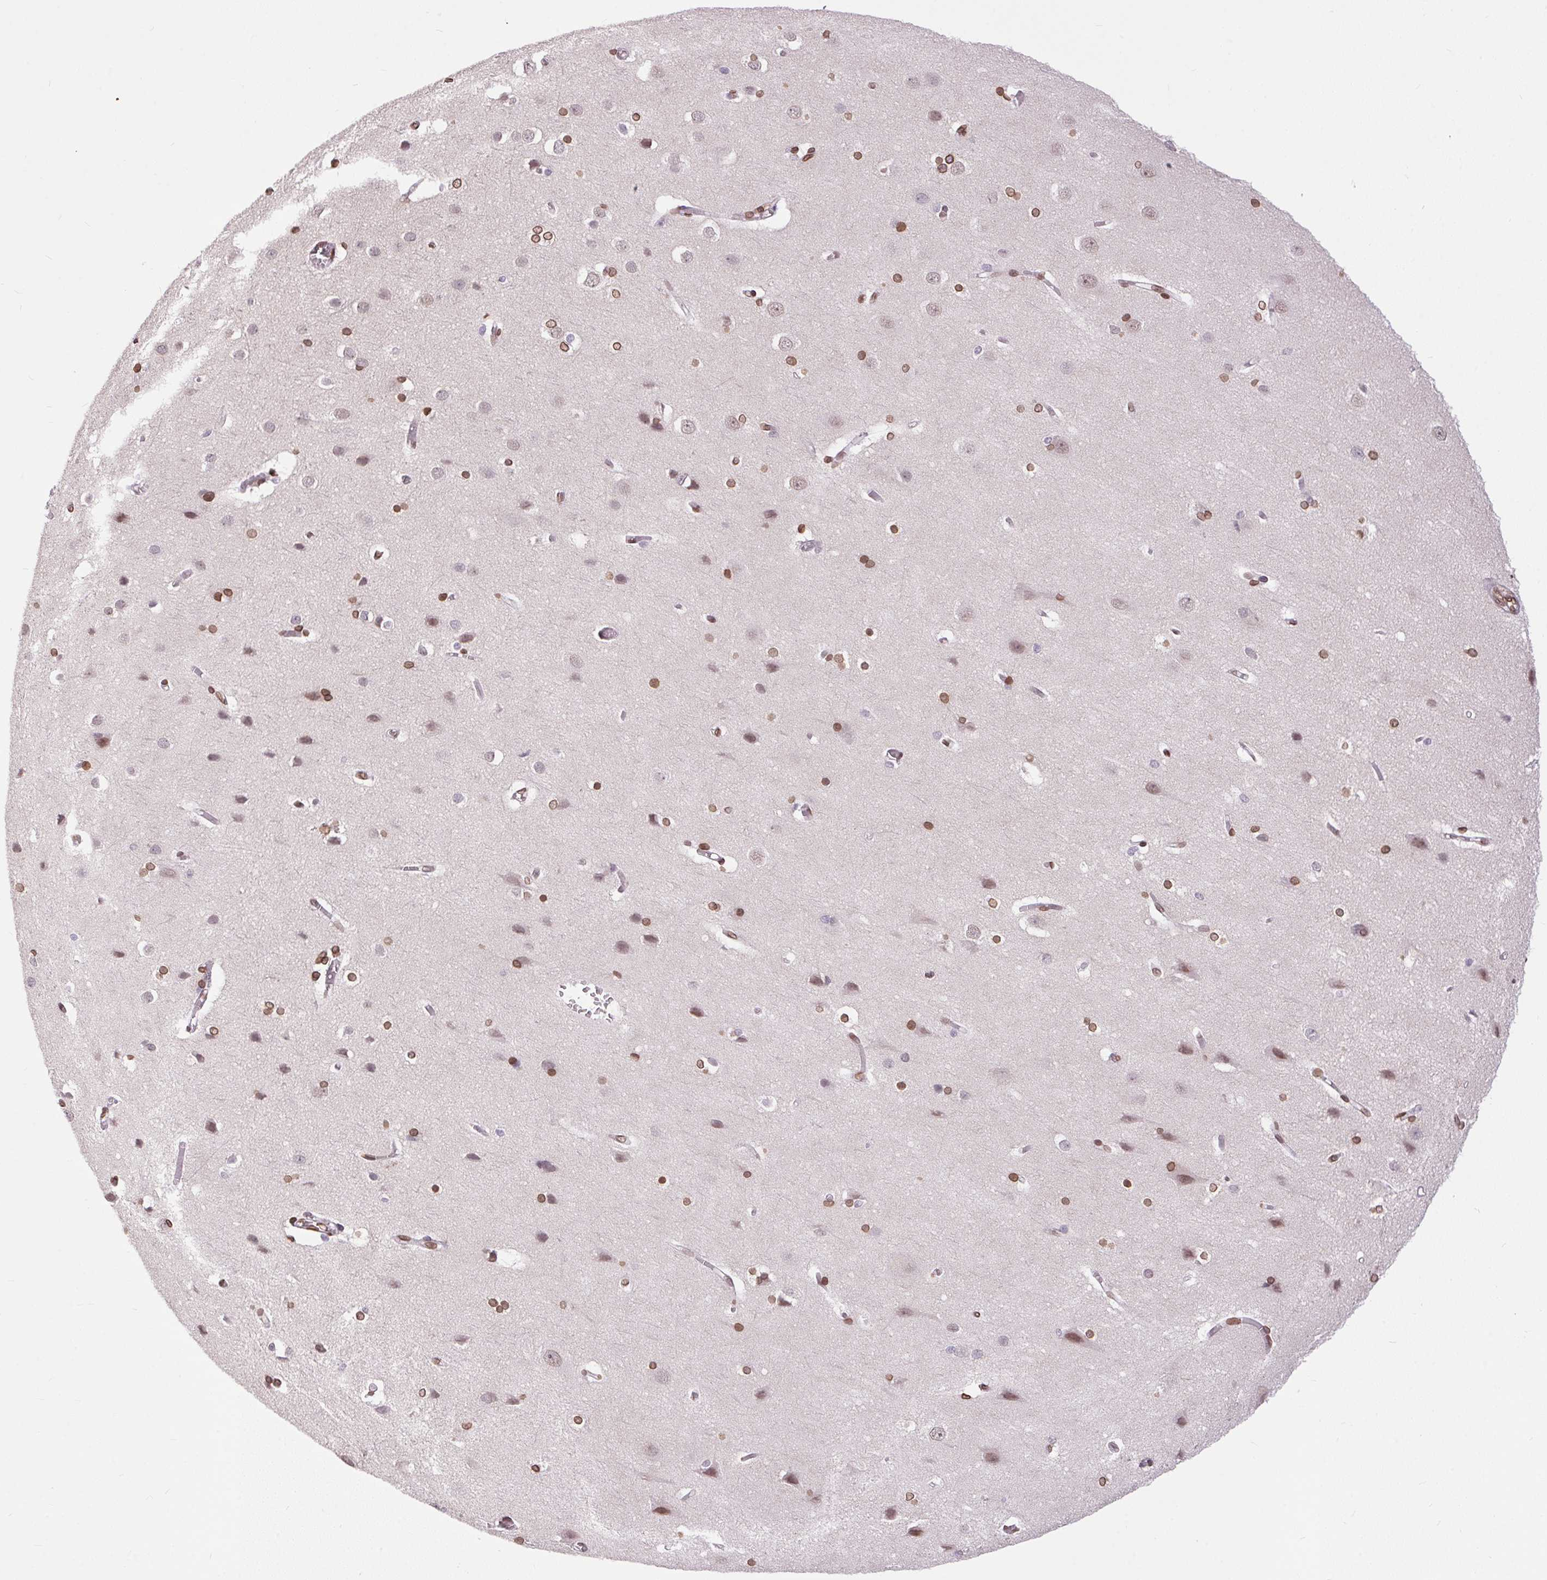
{"staining": {"intensity": "moderate", "quantity": "25%-75%", "location": "cytoplasmic/membranous,nuclear"}, "tissue": "cerebral cortex", "cell_type": "Endothelial cells", "image_type": "normal", "snomed": [{"axis": "morphology", "description": "Normal tissue, NOS"}, {"axis": "topography", "description": "Cerebral cortex"}], "caption": "Immunohistochemical staining of normal human cerebral cortex reveals 25%-75% levels of moderate cytoplasmic/membranous,nuclear protein expression in about 25%-75% of endothelial cells. Using DAB (brown) and hematoxylin (blue) stains, captured at high magnification using brightfield microscopy.", "gene": "TMEM175", "patient": {"sex": "male", "age": 37}}